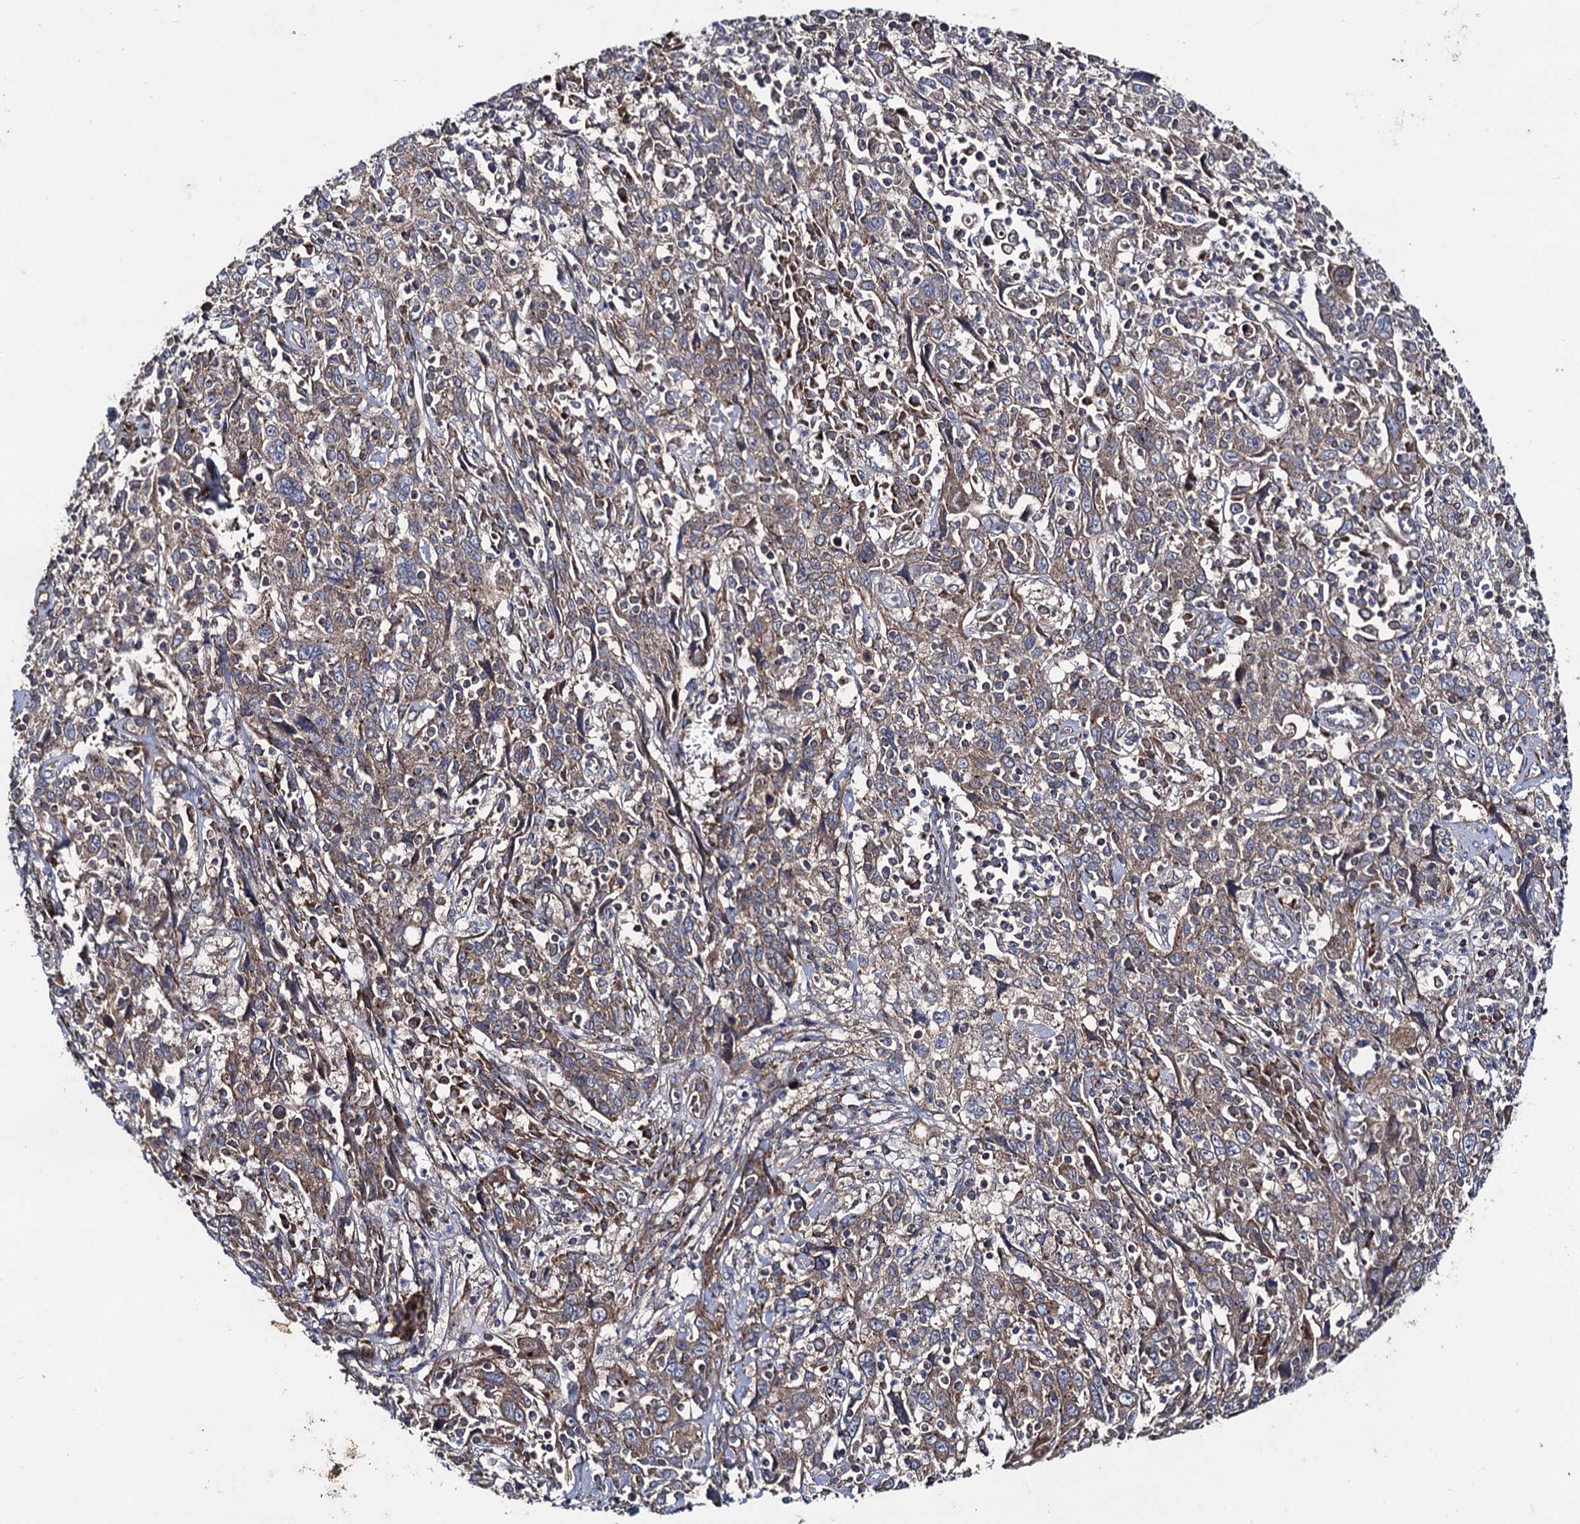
{"staining": {"intensity": "weak", "quantity": ">75%", "location": "cytoplasmic/membranous"}, "tissue": "cervical cancer", "cell_type": "Tumor cells", "image_type": "cancer", "snomed": [{"axis": "morphology", "description": "Squamous cell carcinoma, NOS"}, {"axis": "topography", "description": "Cervix"}], "caption": "Immunohistochemical staining of human squamous cell carcinoma (cervical) demonstrates low levels of weak cytoplasmic/membranous expression in about >75% of tumor cells.", "gene": "DYDC1", "patient": {"sex": "female", "age": 46}}